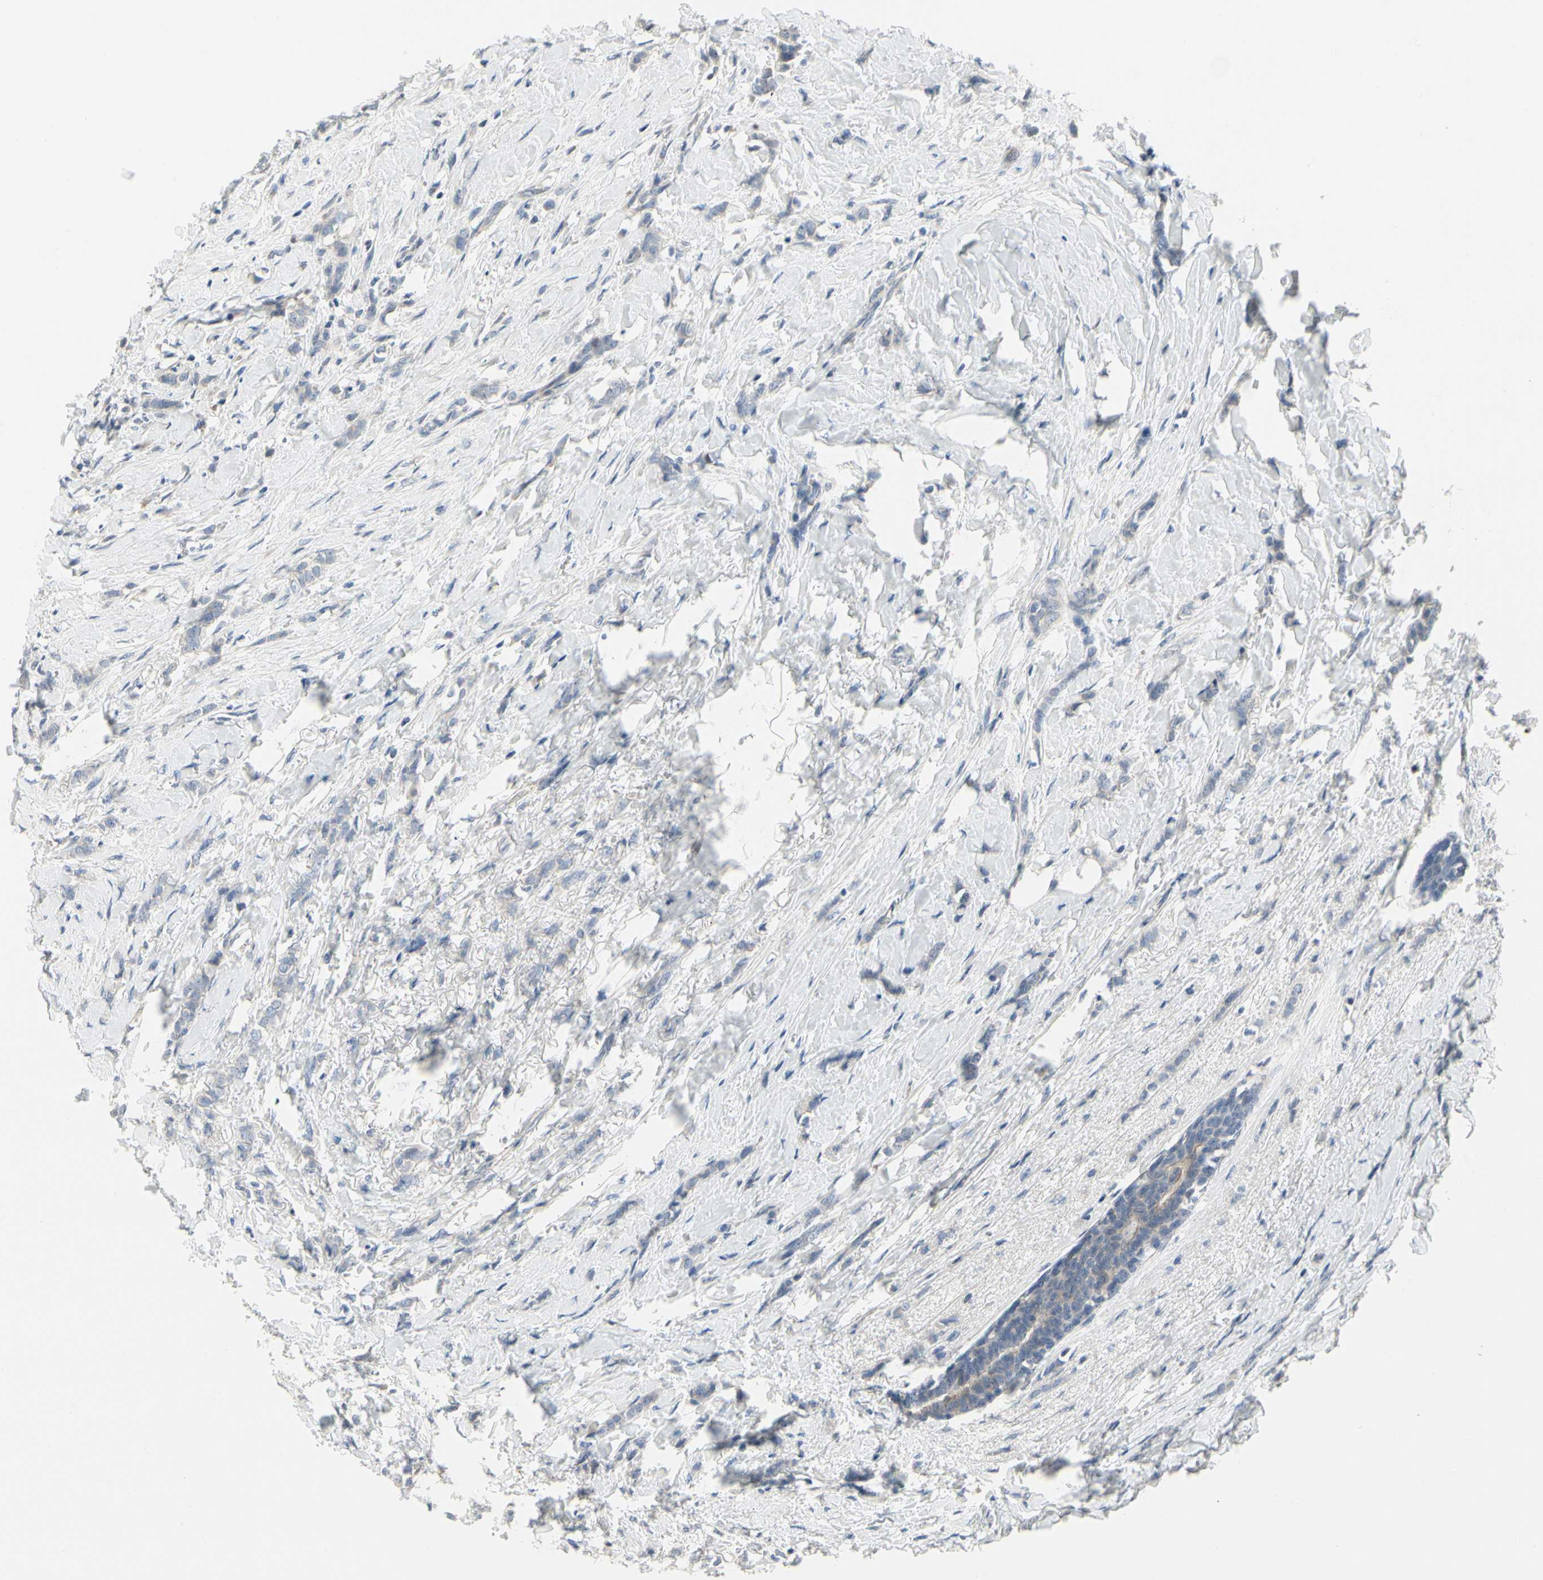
{"staining": {"intensity": "negative", "quantity": "none", "location": "none"}, "tissue": "breast cancer", "cell_type": "Tumor cells", "image_type": "cancer", "snomed": [{"axis": "morphology", "description": "Lobular carcinoma, in situ"}, {"axis": "morphology", "description": "Lobular carcinoma"}, {"axis": "topography", "description": "Breast"}], "caption": "Lobular carcinoma (breast) was stained to show a protein in brown. There is no significant staining in tumor cells.", "gene": "NFASC", "patient": {"sex": "female", "age": 41}}